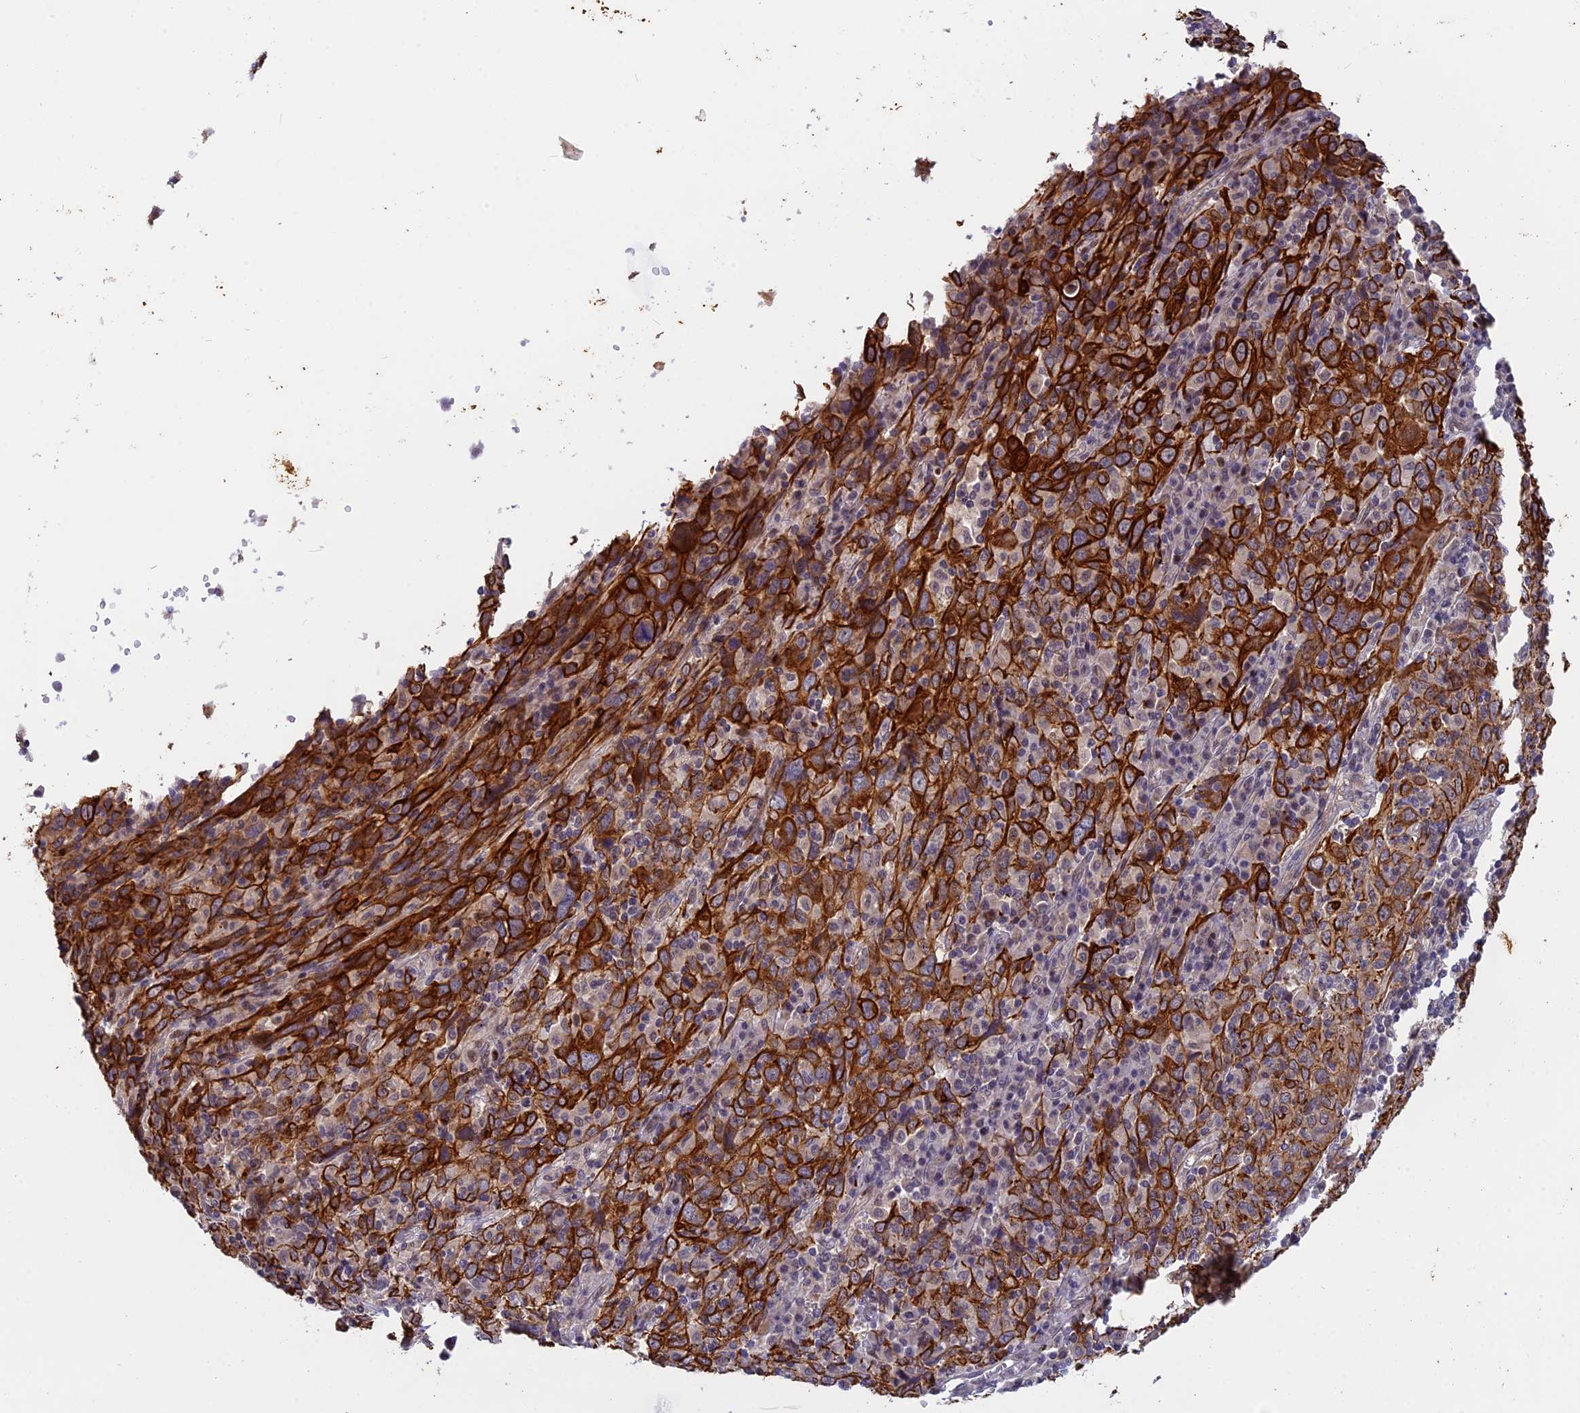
{"staining": {"intensity": "strong", "quantity": ">75%", "location": "cytoplasmic/membranous"}, "tissue": "cervical cancer", "cell_type": "Tumor cells", "image_type": "cancer", "snomed": [{"axis": "morphology", "description": "Squamous cell carcinoma, NOS"}, {"axis": "topography", "description": "Cervix"}], "caption": "The micrograph reveals a brown stain indicating the presence of a protein in the cytoplasmic/membranous of tumor cells in cervical cancer (squamous cell carcinoma).", "gene": "ANKRD34B", "patient": {"sex": "female", "age": 46}}